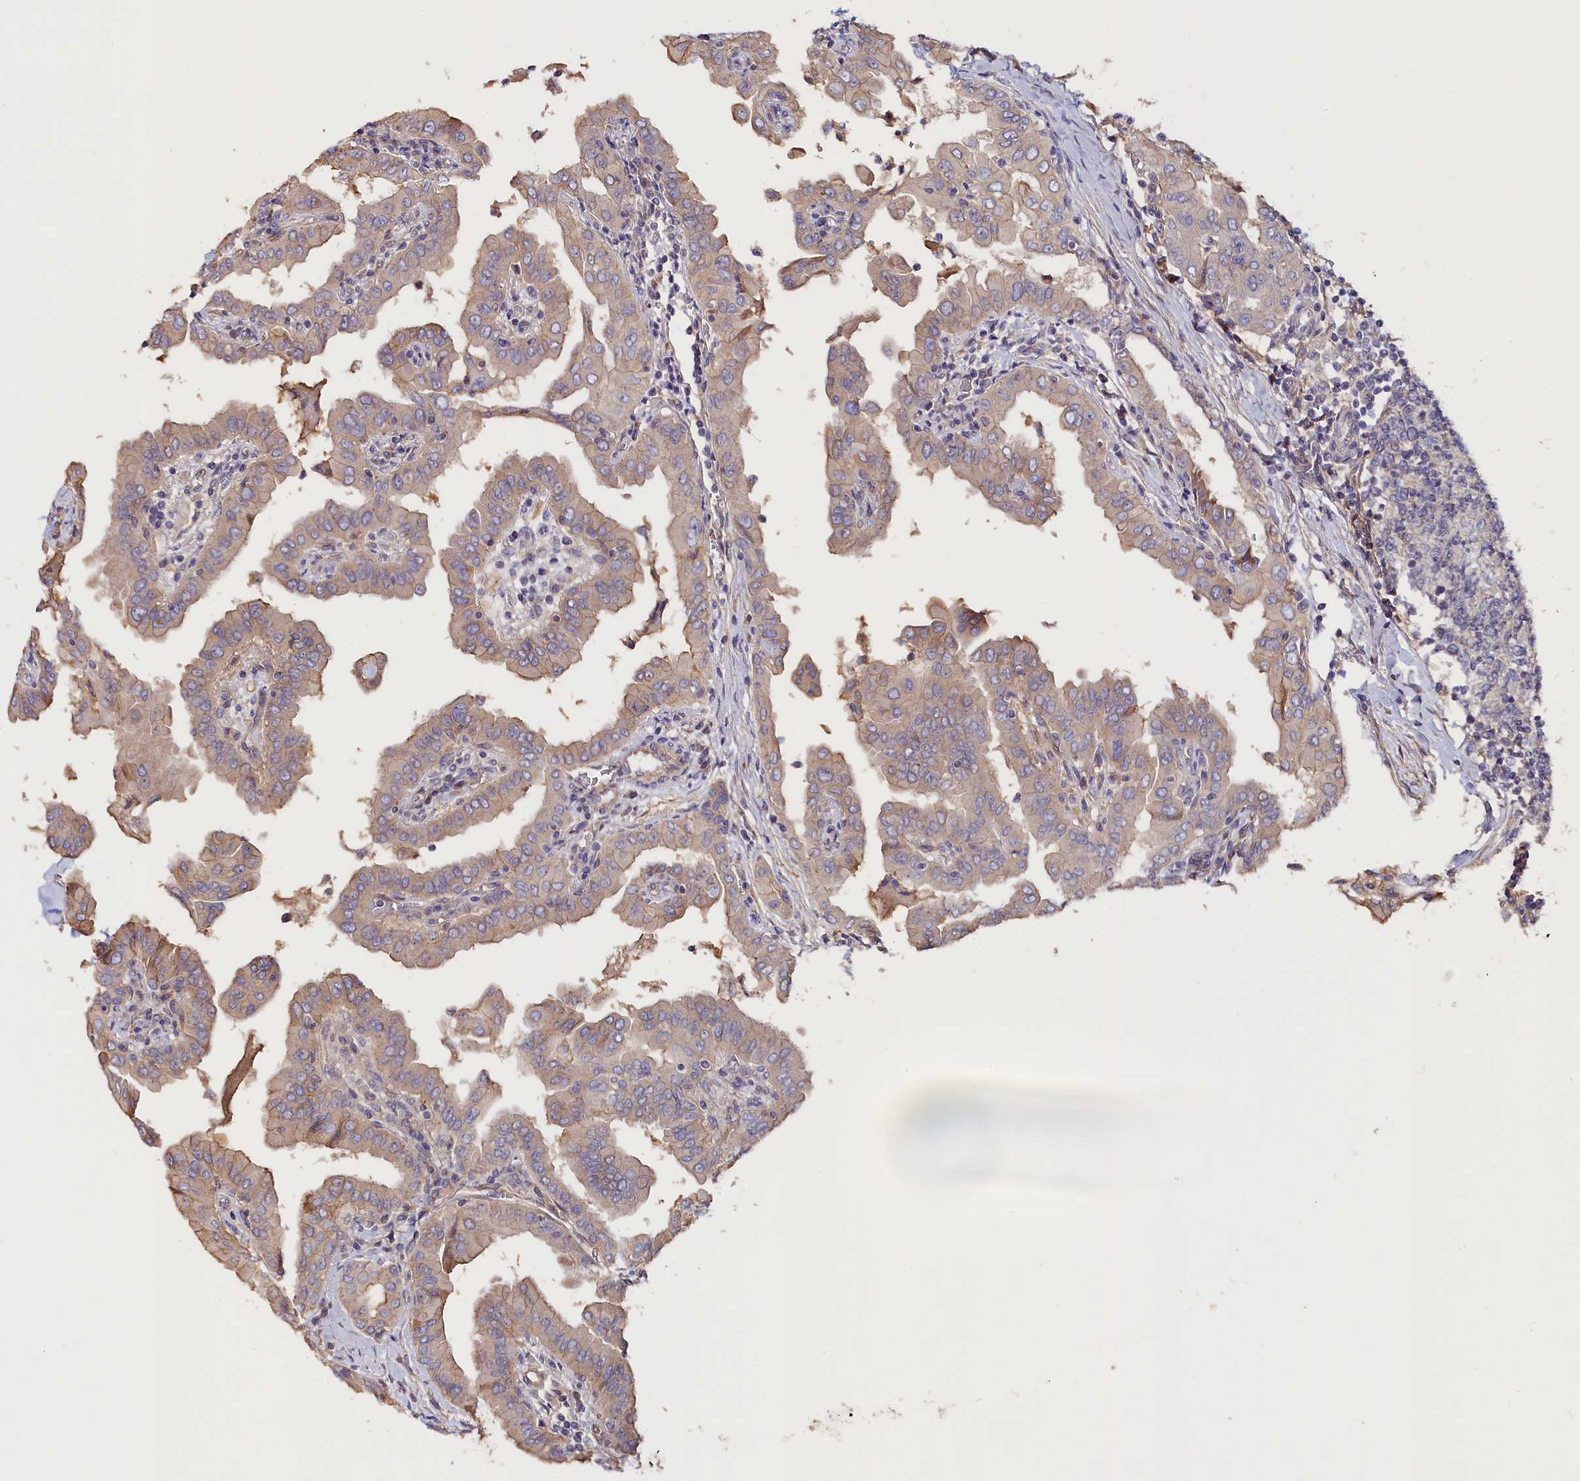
{"staining": {"intensity": "weak", "quantity": "<25%", "location": "cytoplasmic/membranous"}, "tissue": "thyroid cancer", "cell_type": "Tumor cells", "image_type": "cancer", "snomed": [{"axis": "morphology", "description": "Papillary adenocarcinoma, NOS"}, {"axis": "topography", "description": "Thyroid gland"}], "caption": "Immunohistochemistry histopathology image of neoplastic tissue: thyroid cancer (papillary adenocarcinoma) stained with DAB shows no significant protein expression in tumor cells.", "gene": "KATNB1", "patient": {"sex": "male", "age": 33}}